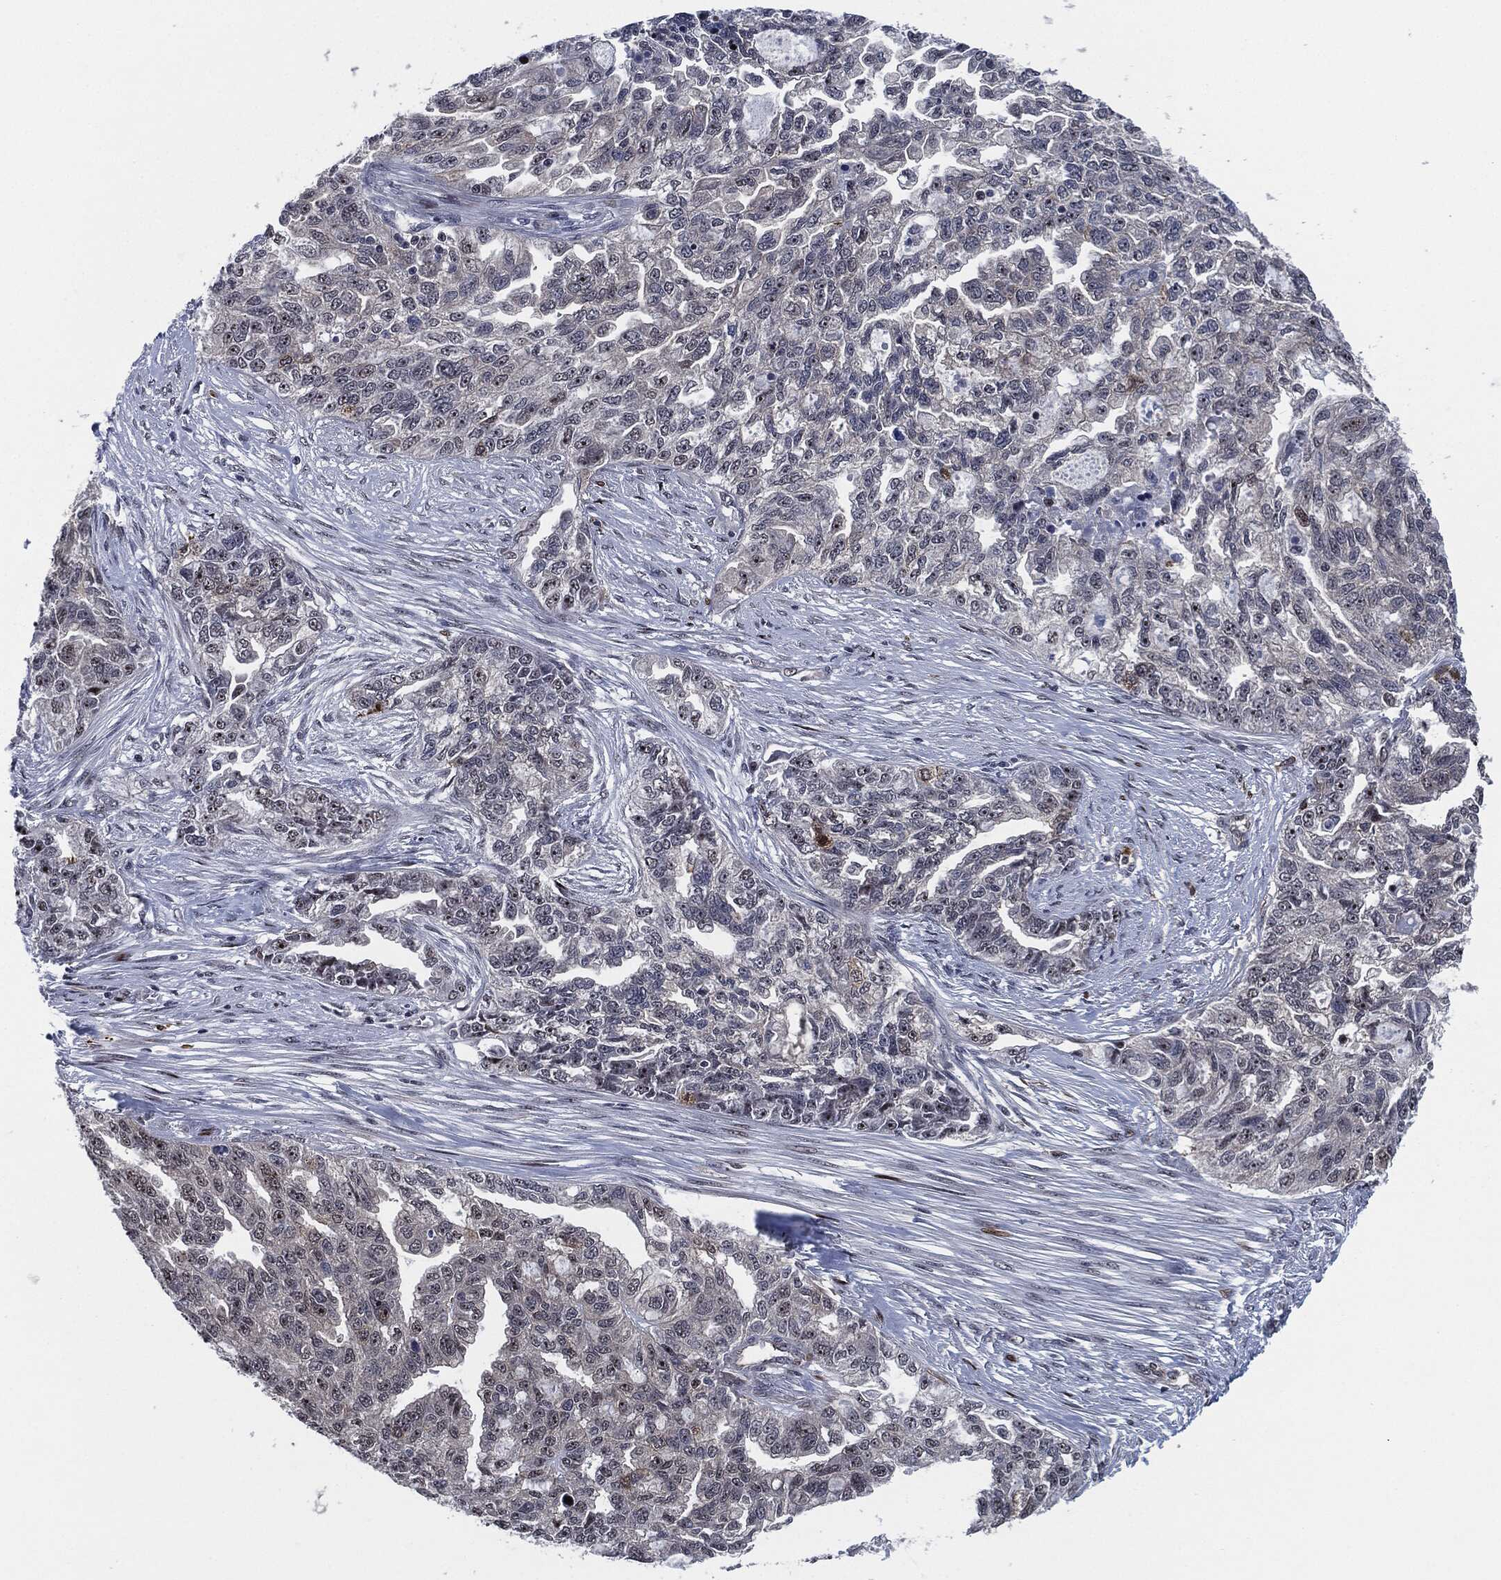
{"staining": {"intensity": "negative", "quantity": "none", "location": "none"}, "tissue": "ovarian cancer", "cell_type": "Tumor cells", "image_type": "cancer", "snomed": [{"axis": "morphology", "description": "Cystadenocarcinoma, serous, NOS"}, {"axis": "topography", "description": "Ovary"}], "caption": "This is a histopathology image of immunohistochemistry (IHC) staining of ovarian cancer, which shows no expression in tumor cells.", "gene": "AKT2", "patient": {"sex": "female", "age": 51}}